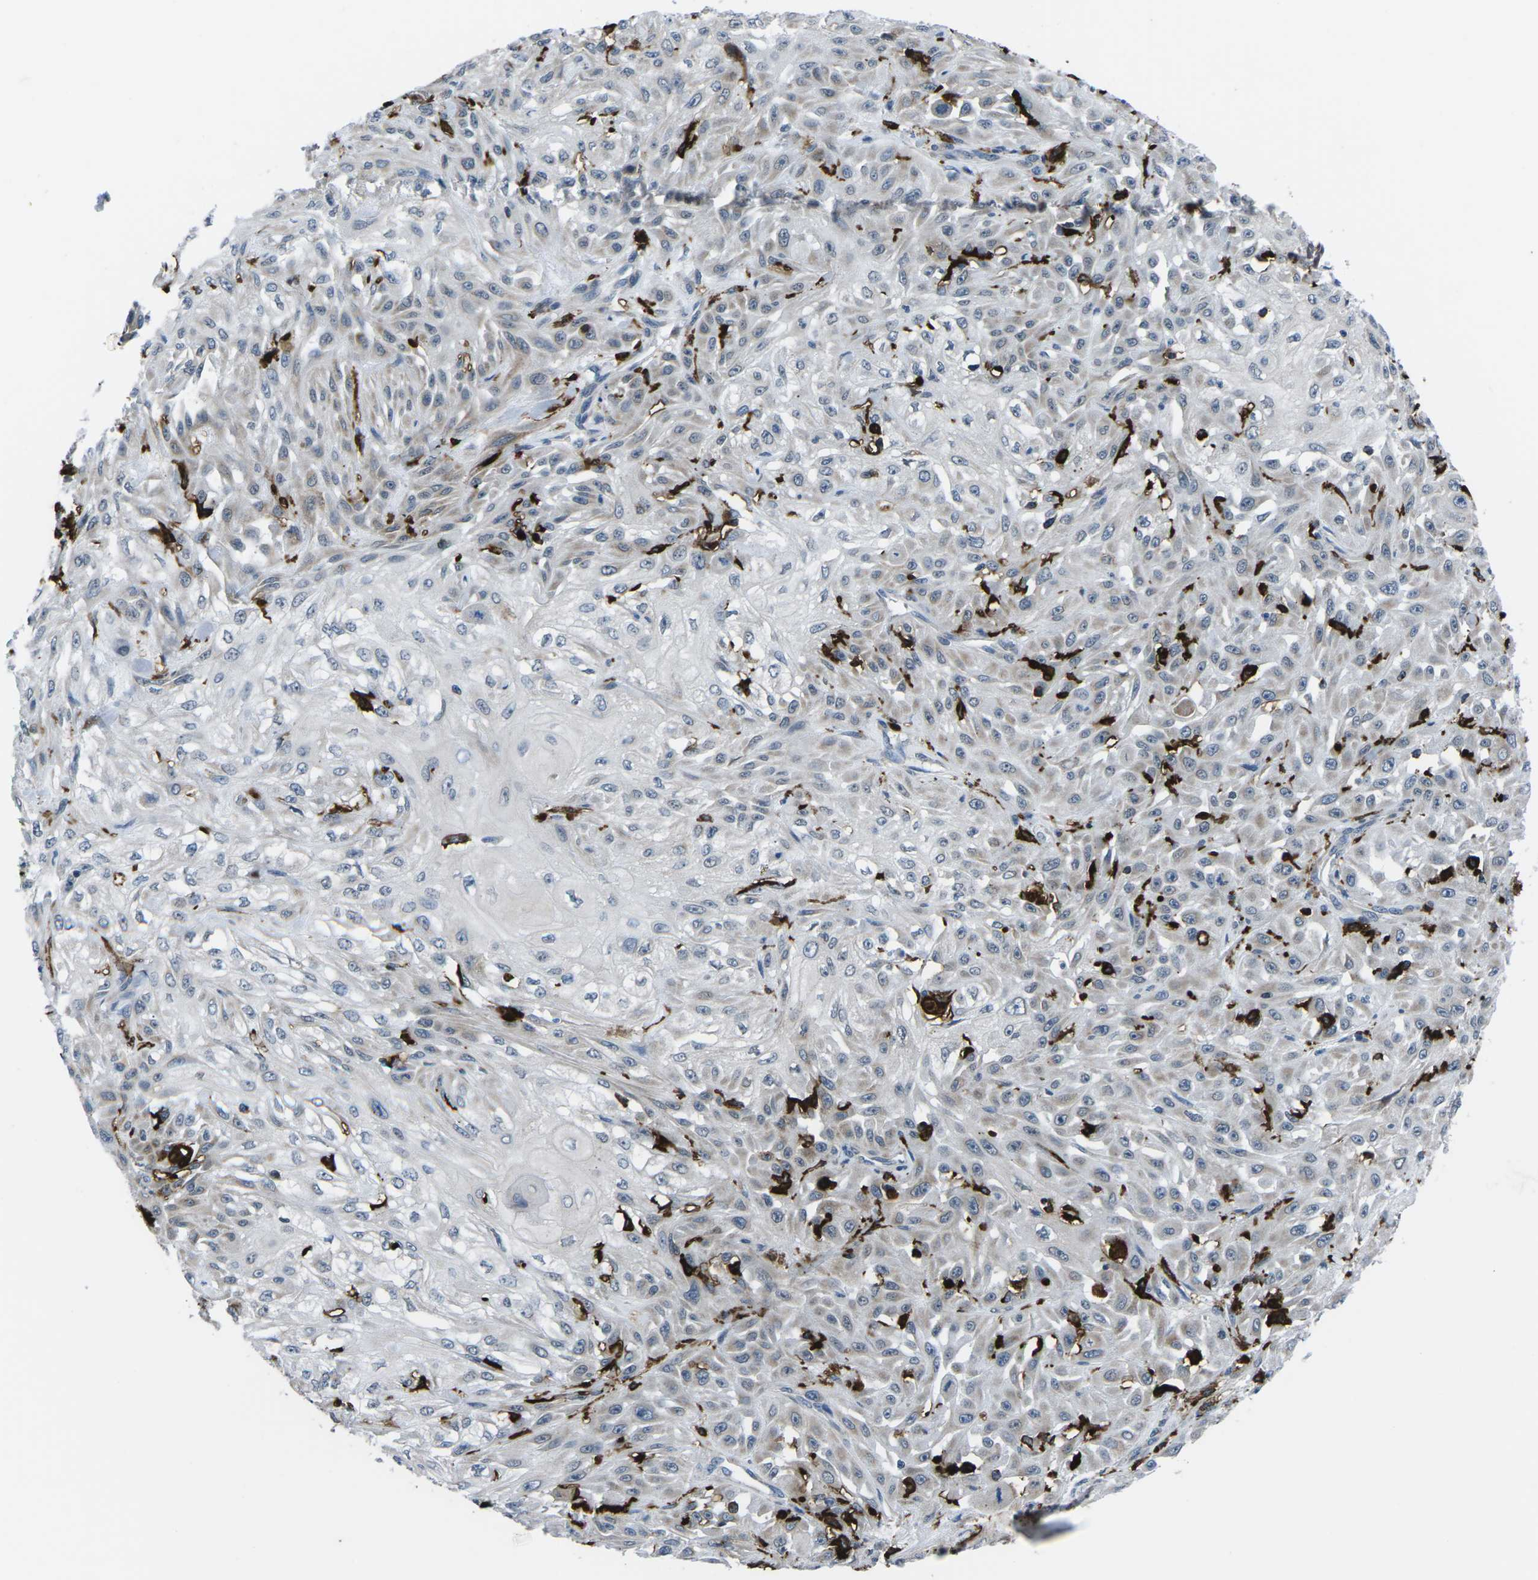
{"staining": {"intensity": "negative", "quantity": "none", "location": "none"}, "tissue": "skin cancer", "cell_type": "Tumor cells", "image_type": "cancer", "snomed": [{"axis": "morphology", "description": "Squamous cell carcinoma, NOS"}, {"axis": "morphology", "description": "Squamous cell carcinoma, metastatic, NOS"}, {"axis": "topography", "description": "Skin"}, {"axis": "topography", "description": "Lymph node"}], "caption": "Micrograph shows no significant protein staining in tumor cells of skin cancer (squamous cell carcinoma).", "gene": "PTPN1", "patient": {"sex": "male", "age": 75}}